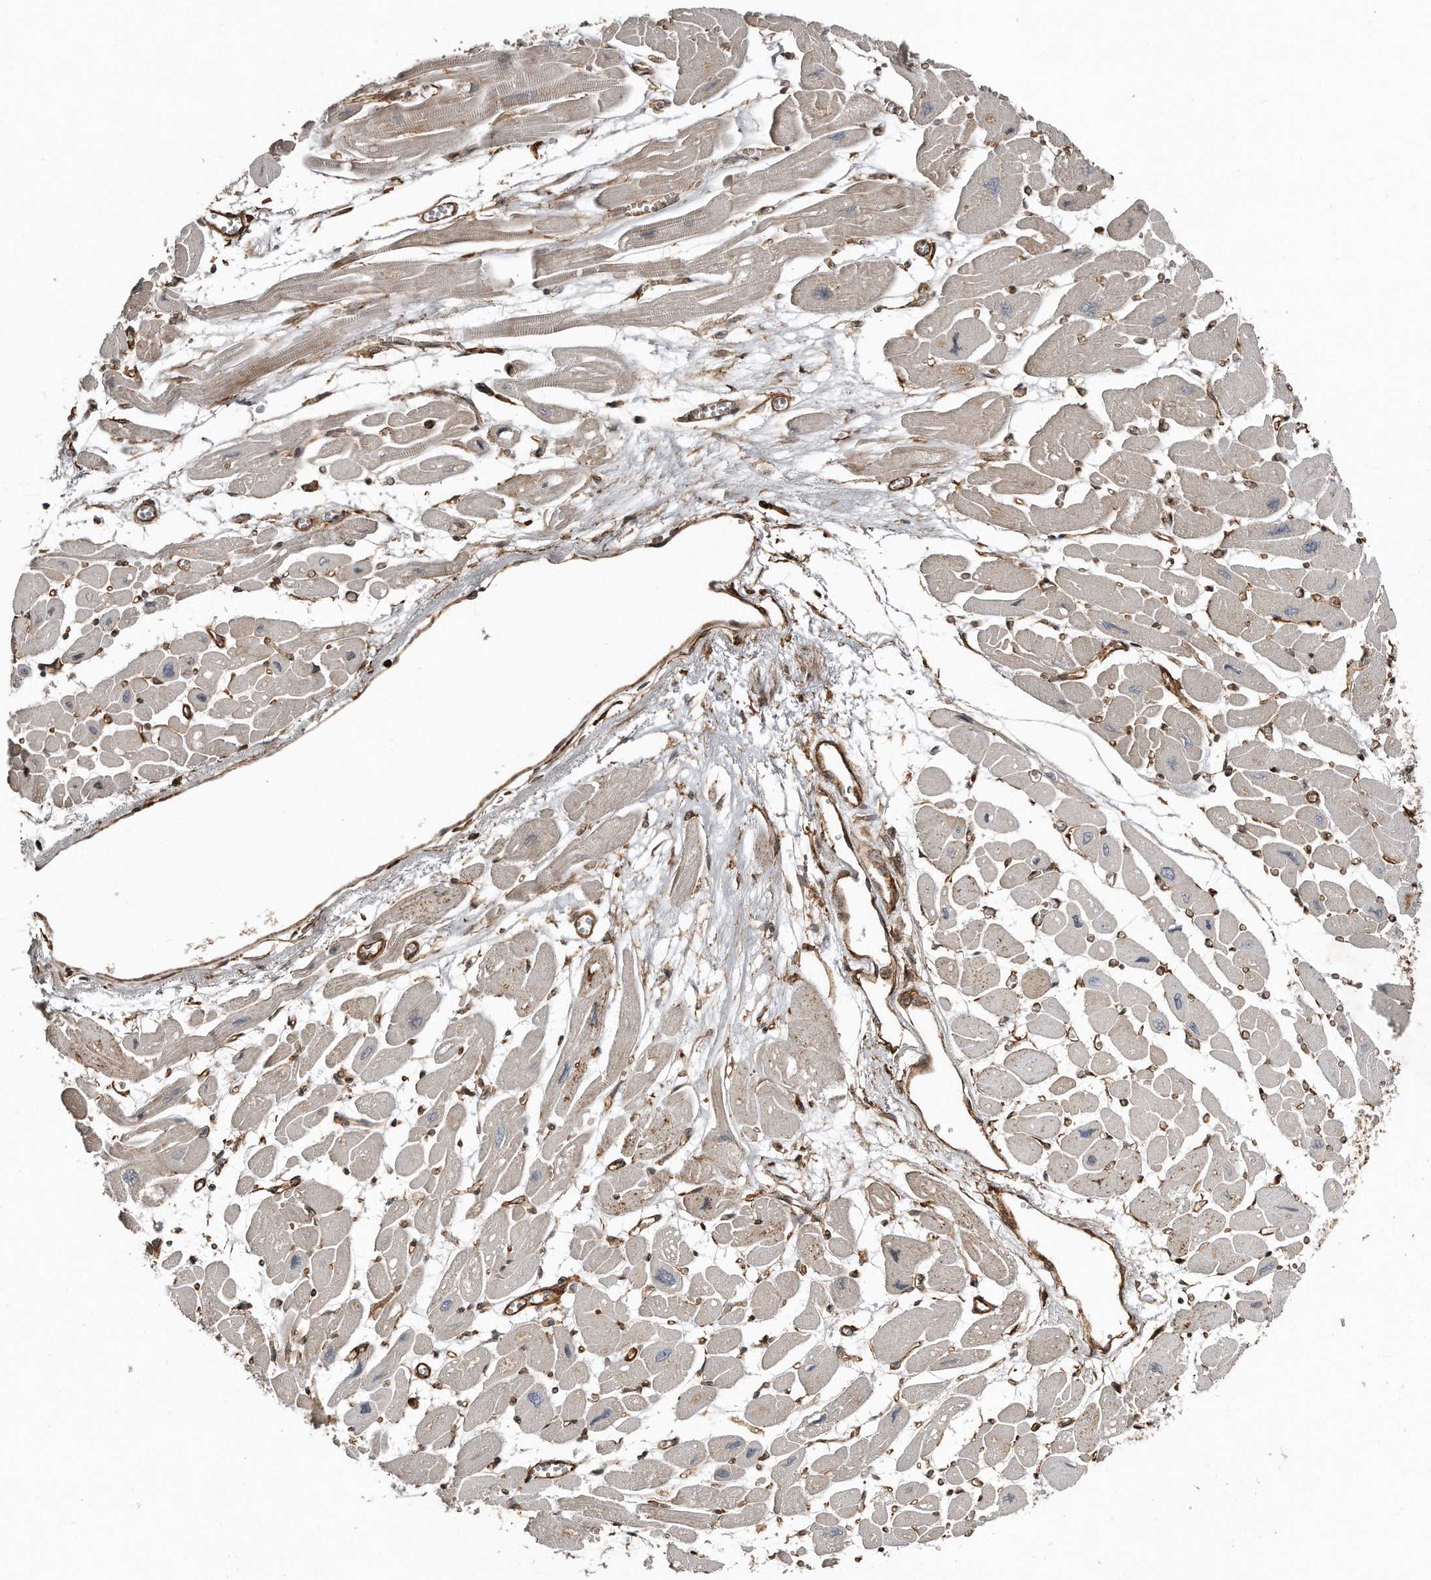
{"staining": {"intensity": "negative", "quantity": "none", "location": "none"}, "tissue": "heart muscle", "cell_type": "Cardiomyocytes", "image_type": "normal", "snomed": [{"axis": "morphology", "description": "Normal tissue, NOS"}, {"axis": "topography", "description": "Heart"}], "caption": "Immunohistochemistry (IHC) image of normal heart muscle: heart muscle stained with DAB (3,3'-diaminobenzidine) shows no significant protein positivity in cardiomyocytes. Brightfield microscopy of immunohistochemistry (IHC) stained with DAB (3,3'-diaminobenzidine) (brown) and hematoxylin (blue), captured at high magnification.", "gene": "SNAP47", "patient": {"sex": "female", "age": 54}}